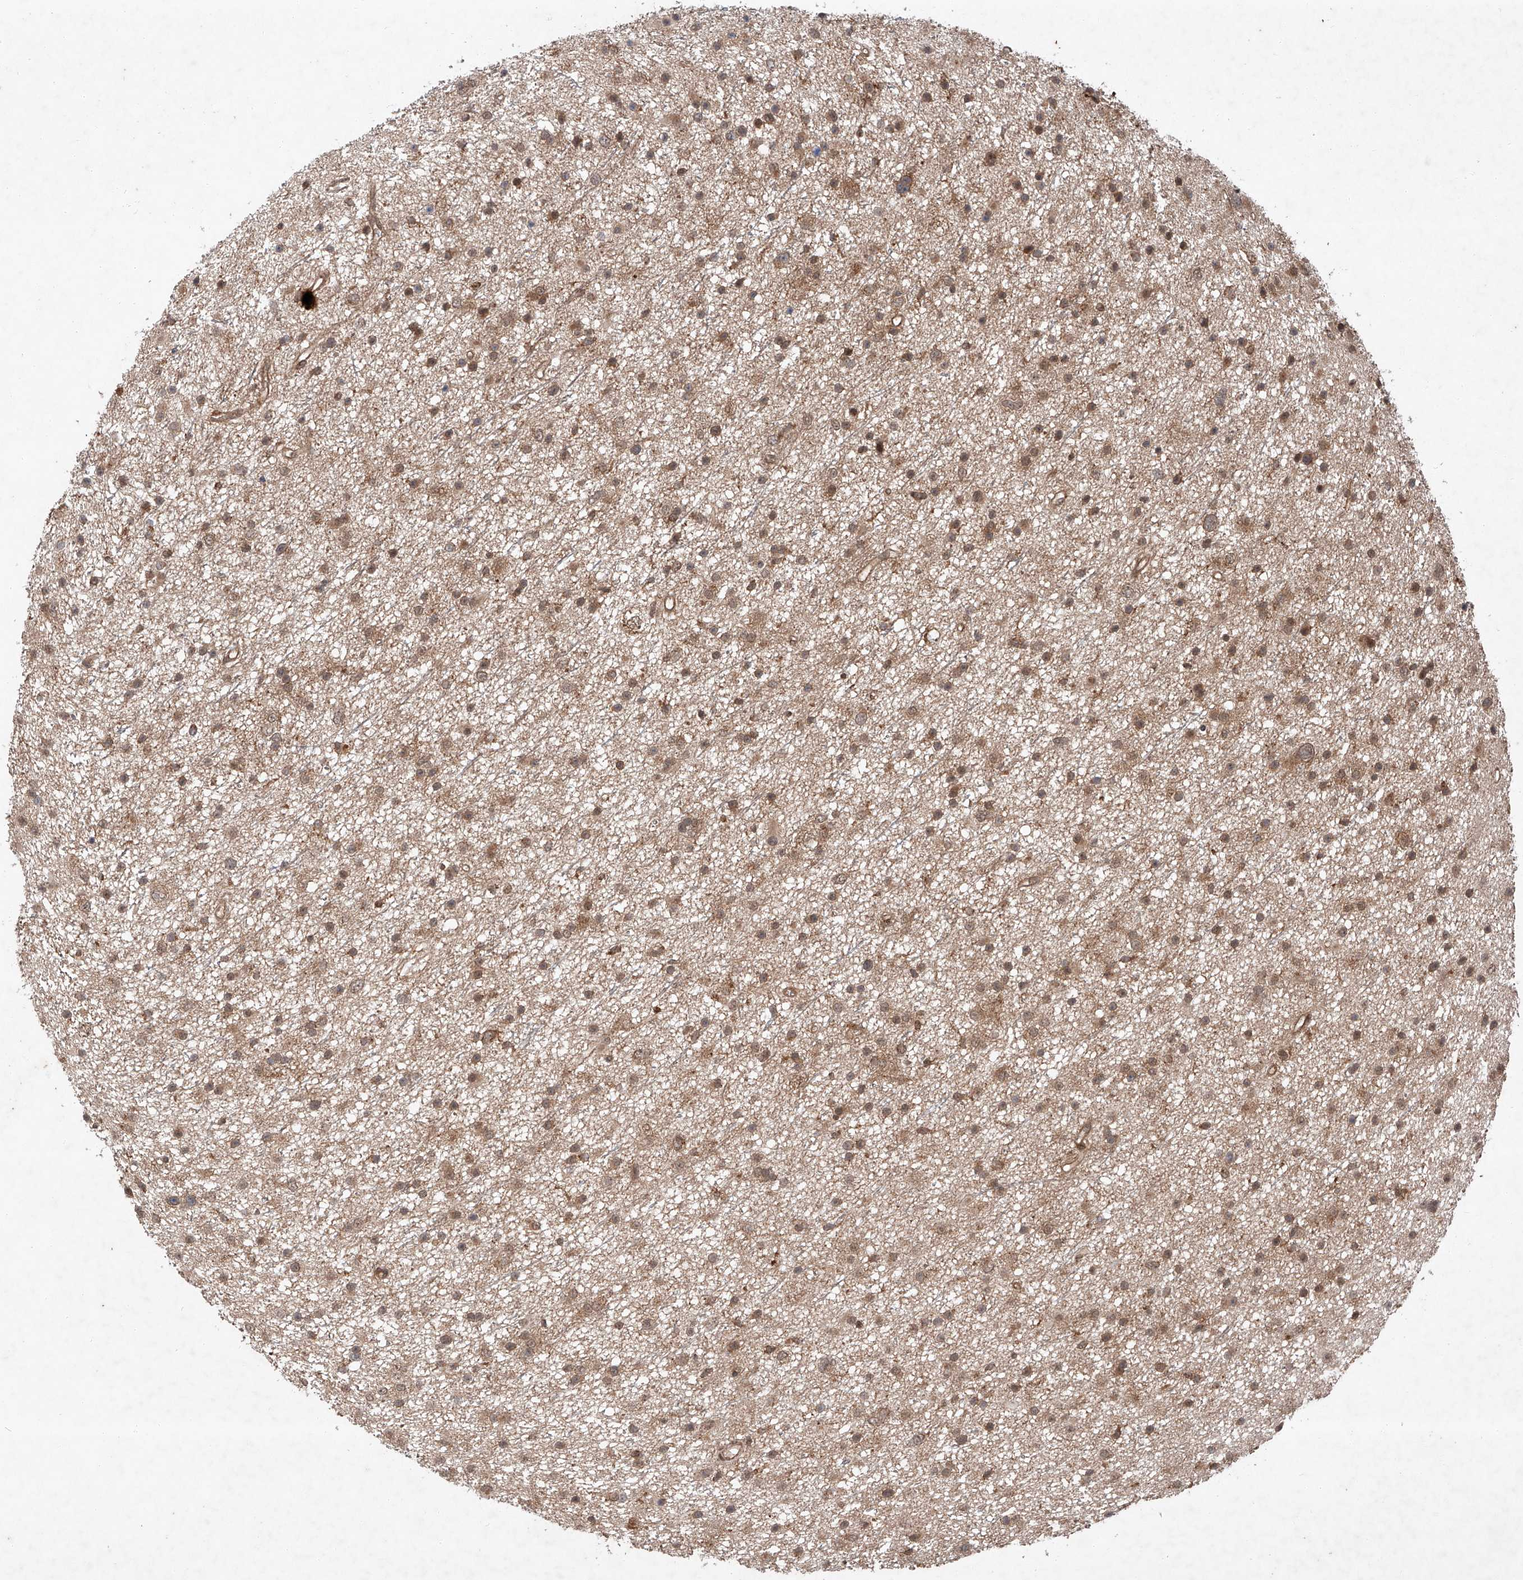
{"staining": {"intensity": "weak", "quantity": "25%-75%", "location": "cytoplasmic/membranous,nuclear"}, "tissue": "glioma", "cell_type": "Tumor cells", "image_type": "cancer", "snomed": [{"axis": "morphology", "description": "Glioma, malignant, Low grade"}, {"axis": "topography", "description": "Cerebral cortex"}], "caption": "Immunohistochemical staining of low-grade glioma (malignant) displays low levels of weak cytoplasmic/membranous and nuclear protein positivity in about 25%-75% of tumor cells.", "gene": "ZFP28", "patient": {"sex": "female", "age": 39}}